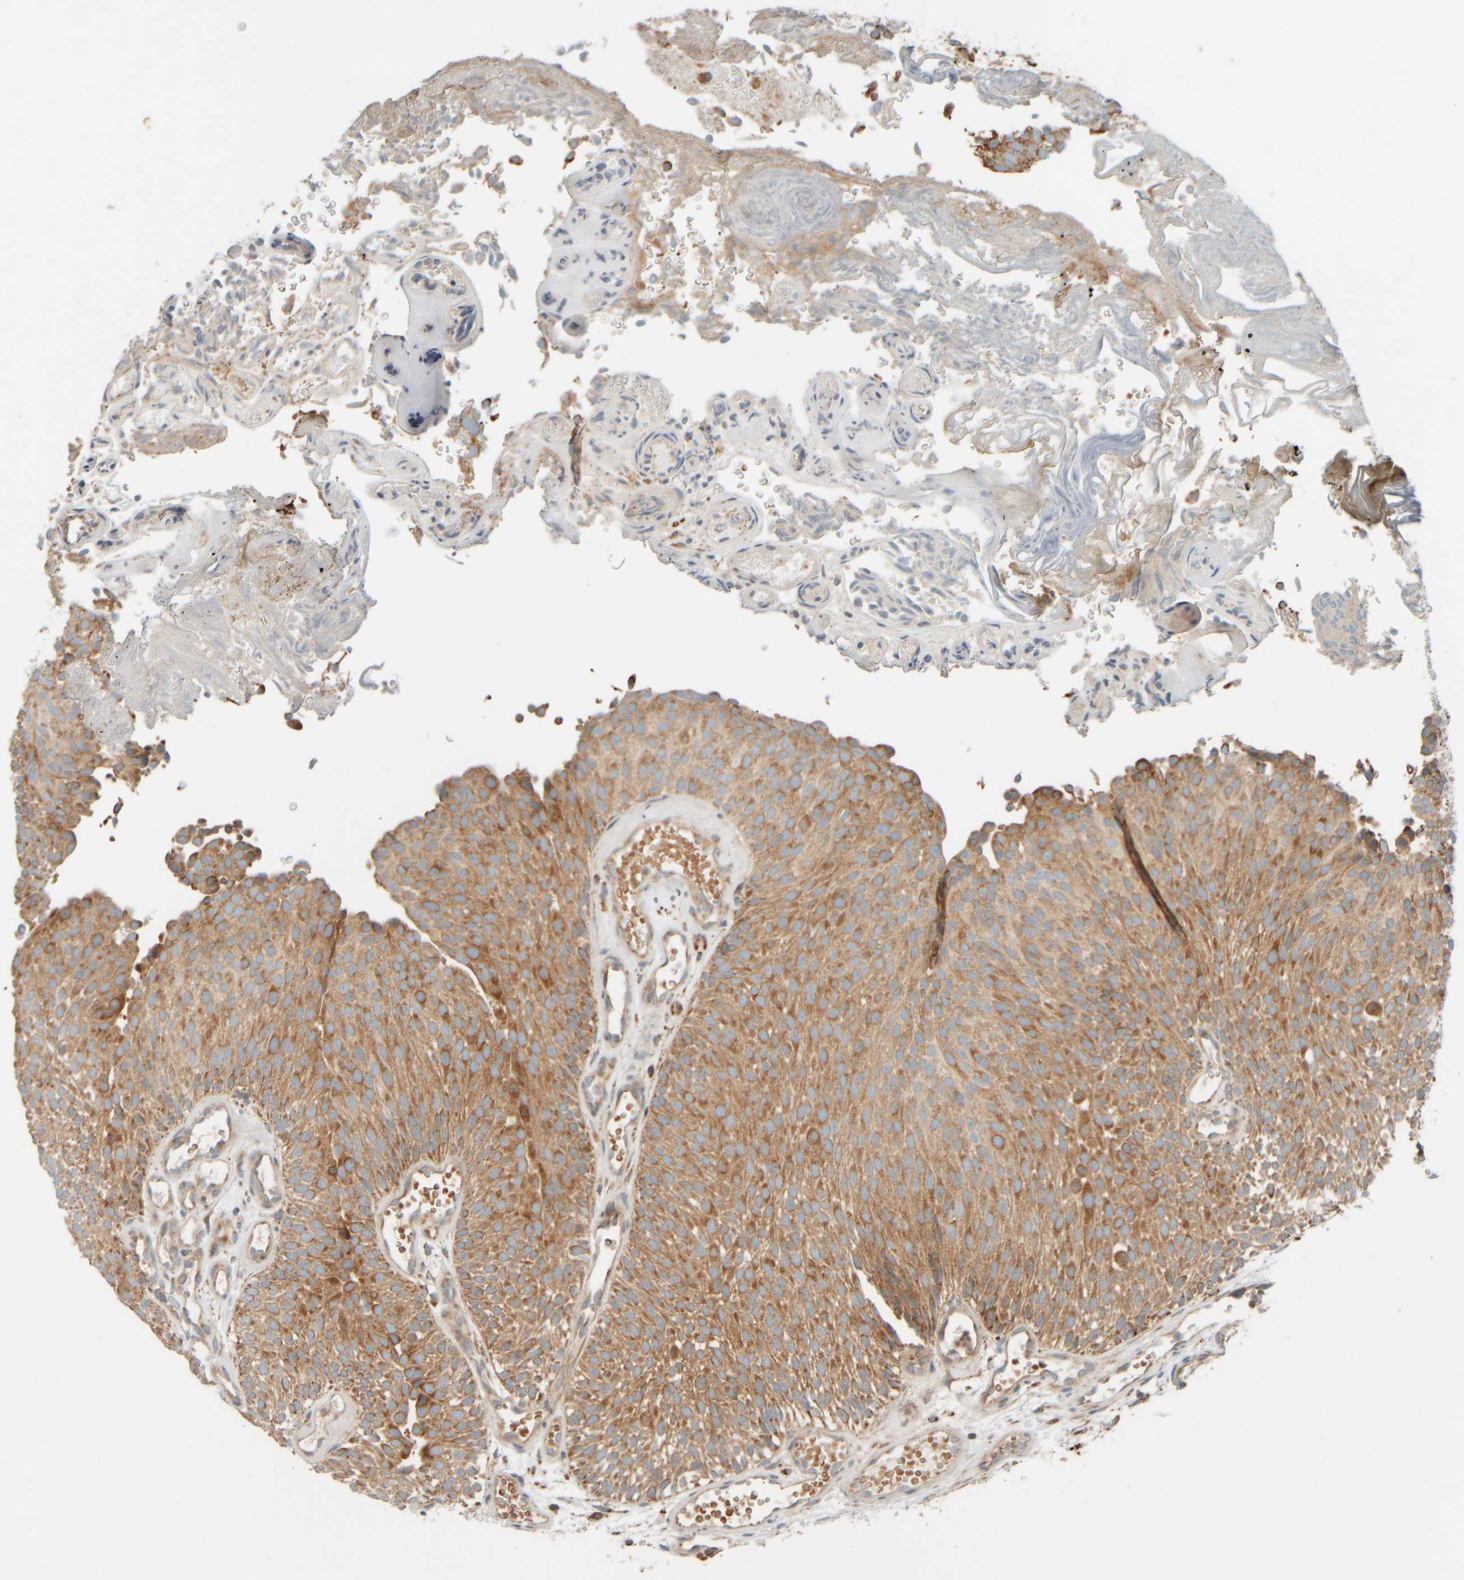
{"staining": {"intensity": "moderate", "quantity": ">75%", "location": "cytoplasmic/membranous"}, "tissue": "urothelial cancer", "cell_type": "Tumor cells", "image_type": "cancer", "snomed": [{"axis": "morphology", "description": "Urothelial carcinoma, Low grade"}, {"axis": "topography", "description": "Urinary bladder"}], "caption": "Urothelial cancer stained with a protein marker demonstrates moderate staining in tumor cells.", "gene": "SPAG5", "patient": {"sex": "male", "age": 78}}